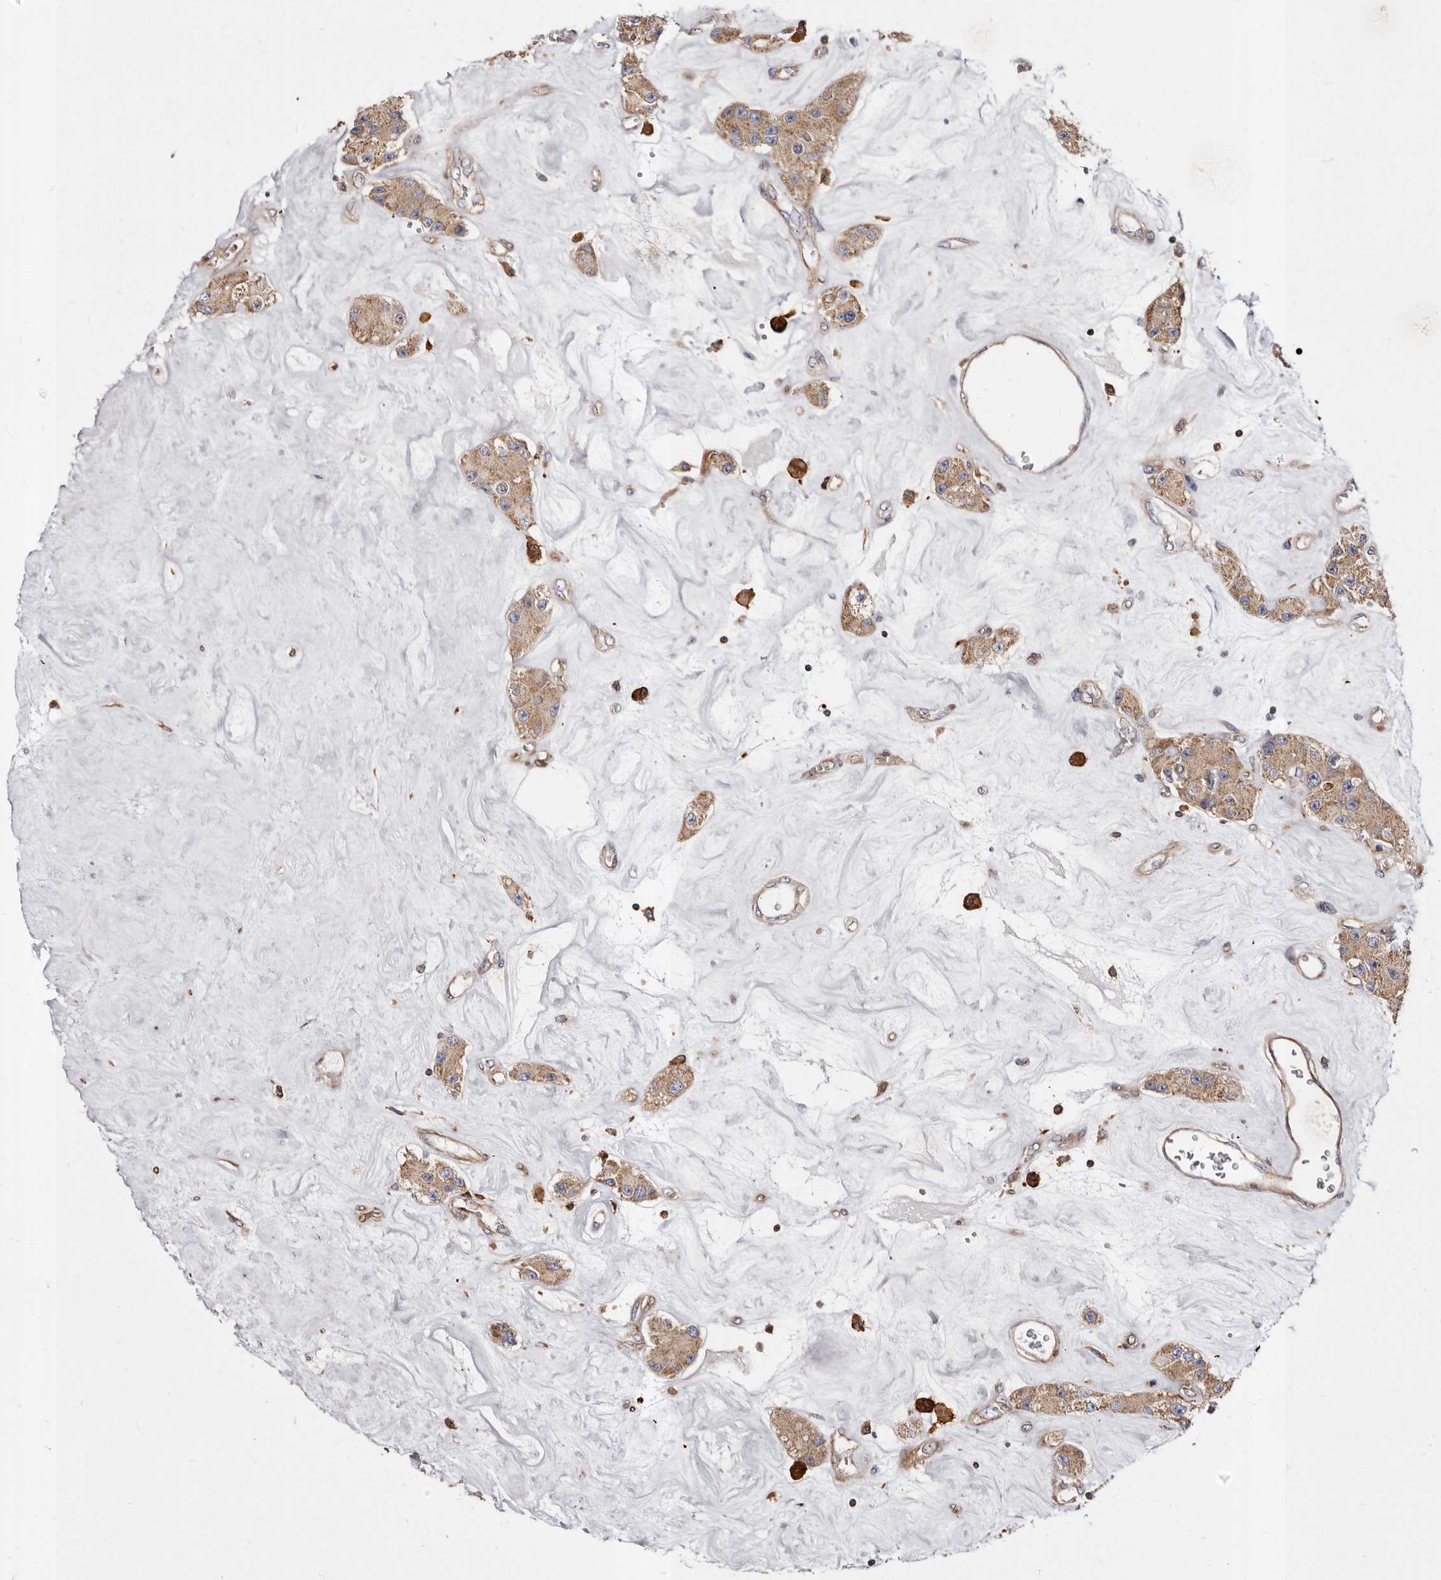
{"staining": {"intensity": "weak", "quantity": ">75%", "location": "cytoplasmic/membranous"}, "tissue": "carcinoid", "cell_type": "Tumor cells", "image_type": "cancer", "snomed": [{"axis": "morphology", "description": "Carcinoid, malignant, NOS"}, {"axis": "topography", "description": "Pancreas"}], "caption": "The immunohistochemical stain shows weak cytoplasmic/membranous staining in tumor cells of carcinoid tissue. The staining was performed using DAB to visualize the protein expression in brown, while the nuclei were stained in blue with hematoxylin (Magnification: 20x).", "gene": "COQ8B", "patient": {"sex": "male", "age": 41}}